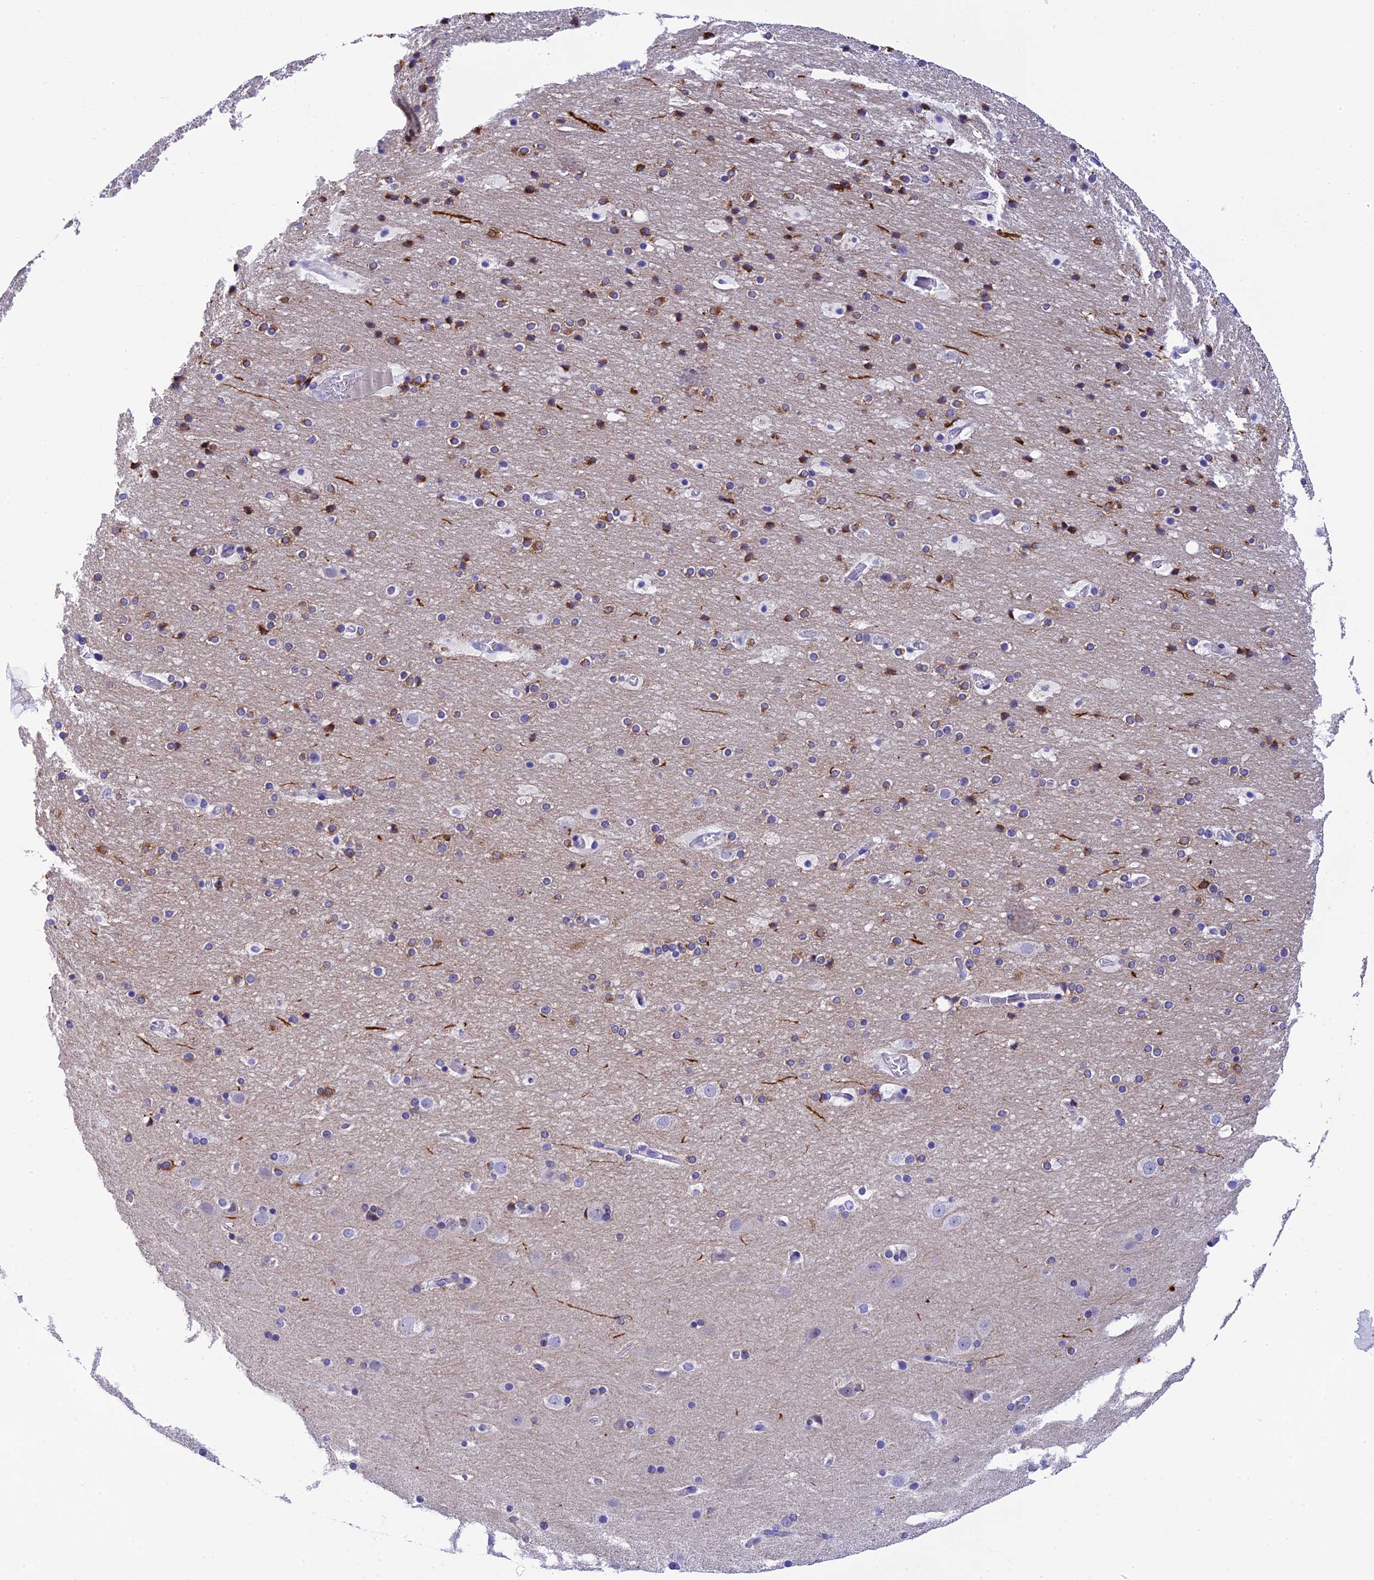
{"staining": {"intensity": "negative", "quantity": "none", "location": "none"}, "tissue": "cerebral cortex", "cell_type": "Endothelial cells", "image_type": "normal", "snomed": [{"axis": "morphology", "description": "Normal tissue, NOS"}, {"axis": "topography", "description": "Cerebral cortex"}], "caption": "DAB immunohistochemical staining of benign human cerebral cortex reveals no significant expression in endothelial cells.", "gene": "KDELR3", "patient": {"sex": "male", "age": 57}}